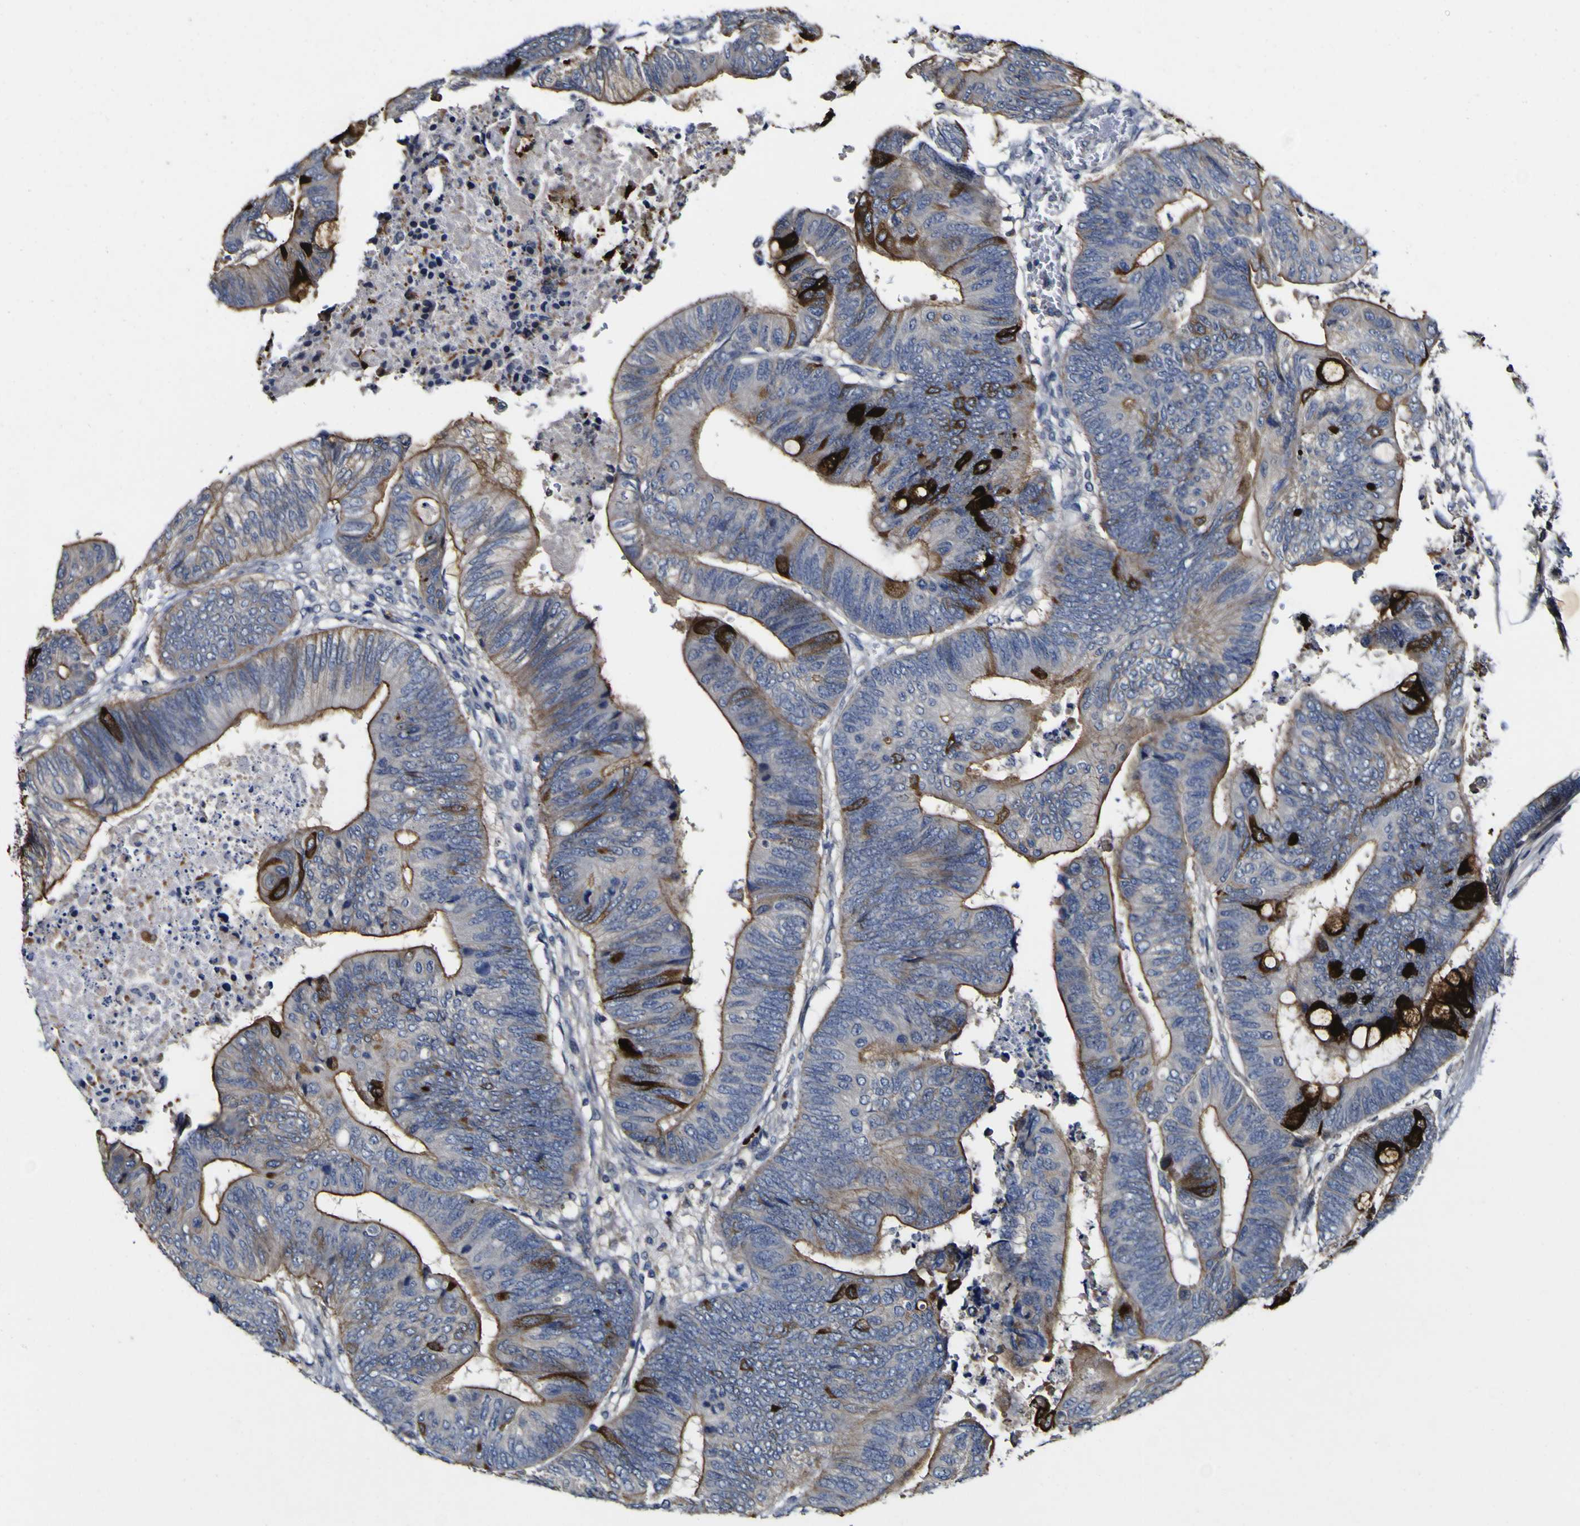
{"staining": {"intensity": "strong", "quantity": "25%-75%", "location": "cytoplasmic/membranous"}, "tissue": "colorectal cancer", "cell_type": "Tumor cells", "image_type": "cancer", "snomed": [{"axis": "morphology", "description": "Normal tissue, NOS"}, {"axis": "morphology", "description": "Adenocarcinoma, NOS"}, {"axis": "topography", "description": "Rectum"}, {"axis": "topography", "description": "Peripheral nerve tissue"}], "caption": "Colorectal cancer (adenocarcinoma) tissue demonstrates strong cytoplasmic/membranous staining in about 25%-75% of tumor cells", "gene": "CCL2", "patient": {"sex": "male", "age": 92}}